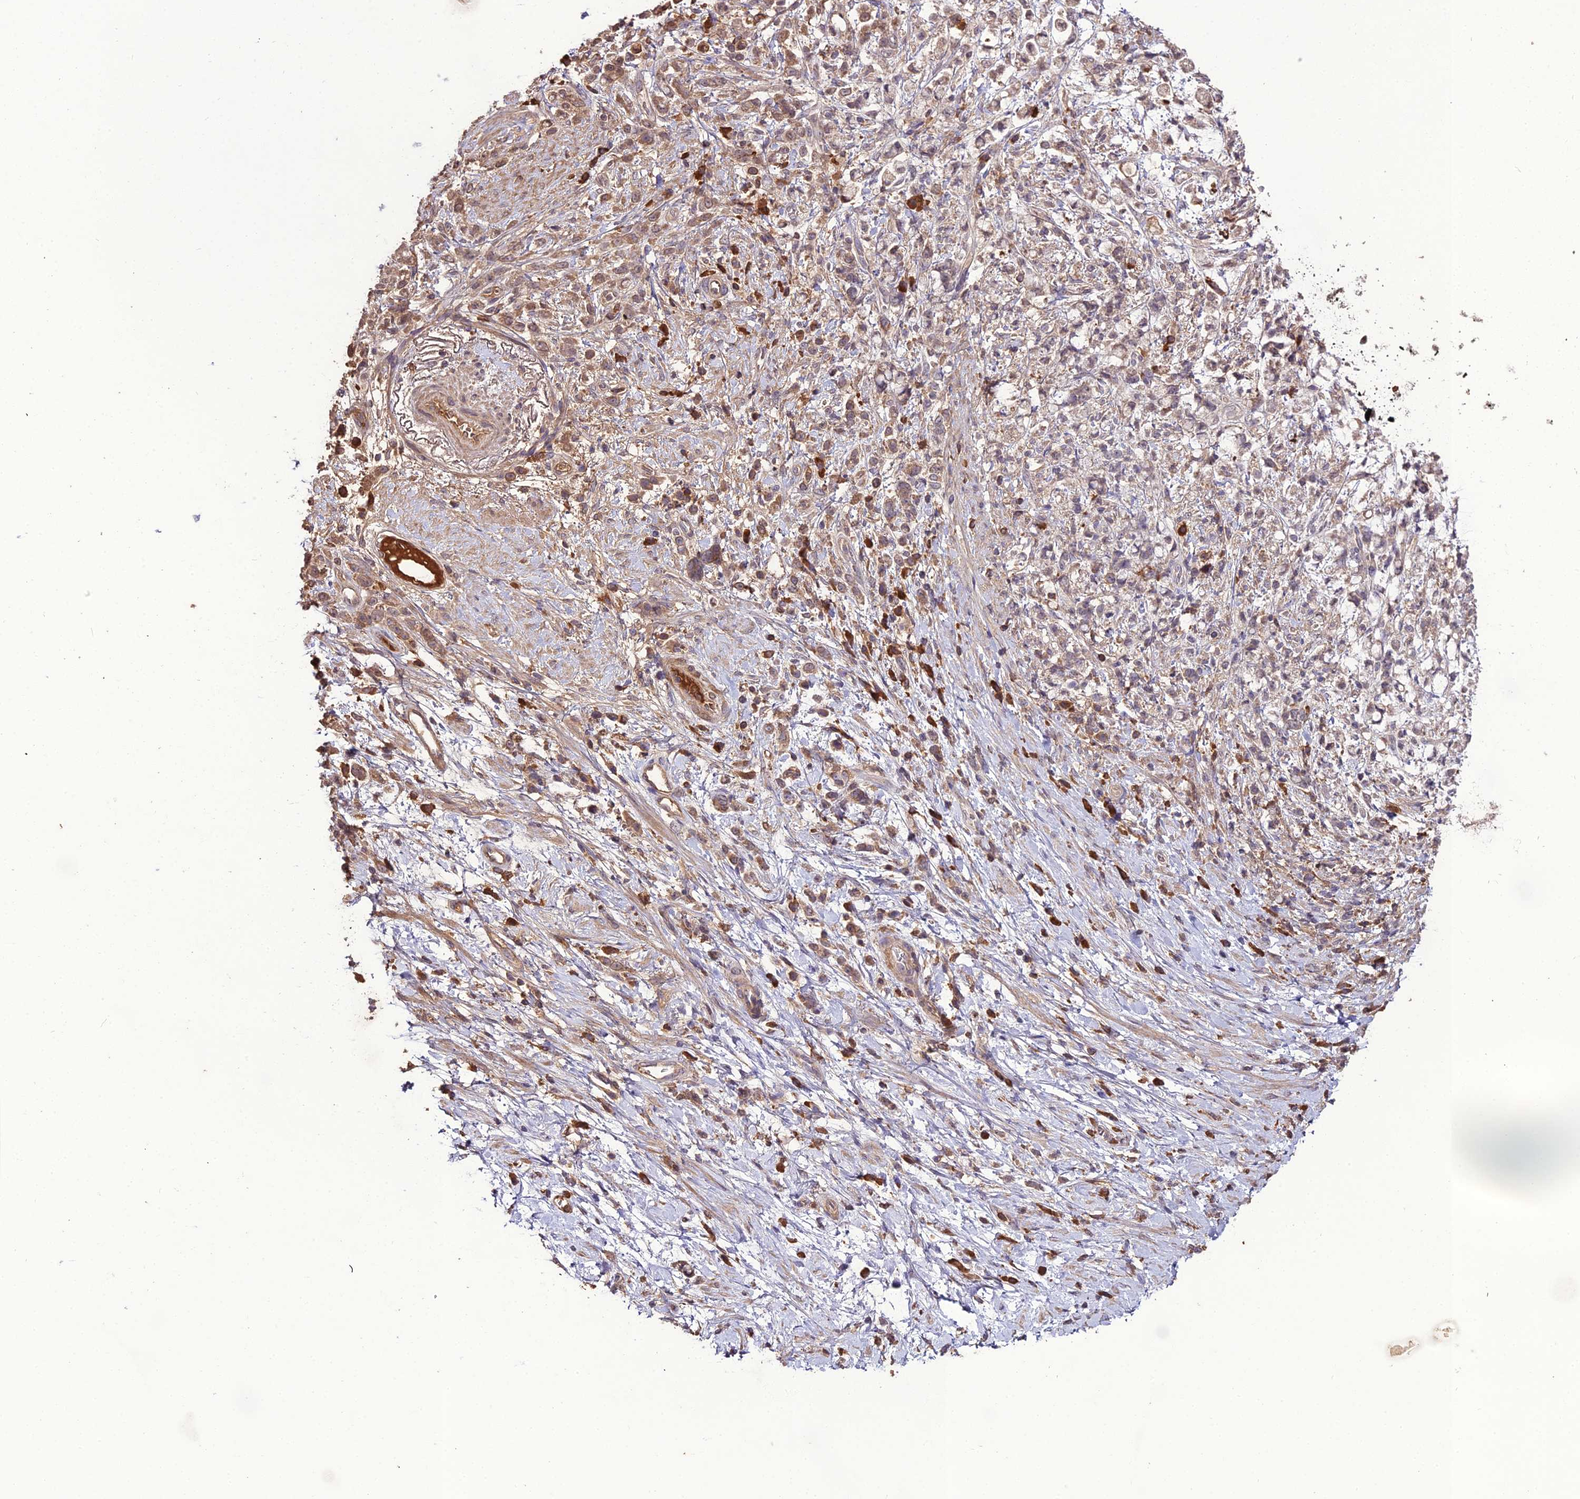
{"staining": {"intensity": "weak", "quantity": ">75%", "location": "cytoplasmic/membranous"}, "tissue": "stomach cancer", "cell_type": "Tumor cells", "image_type": "cancer", "snomed": [{"axis": "morphology", "description": "Adenocarcinoma, NOS"}, {"axis": "topography", "description": "Stomach"}], "caption": "IHC of human stomach cancer exhibits low levels of weak cytoplasmic/membranous expression in about >75% of tumor cells.", "gene": "KCTD16", "patient": {"sex": "female", "age": 60}}